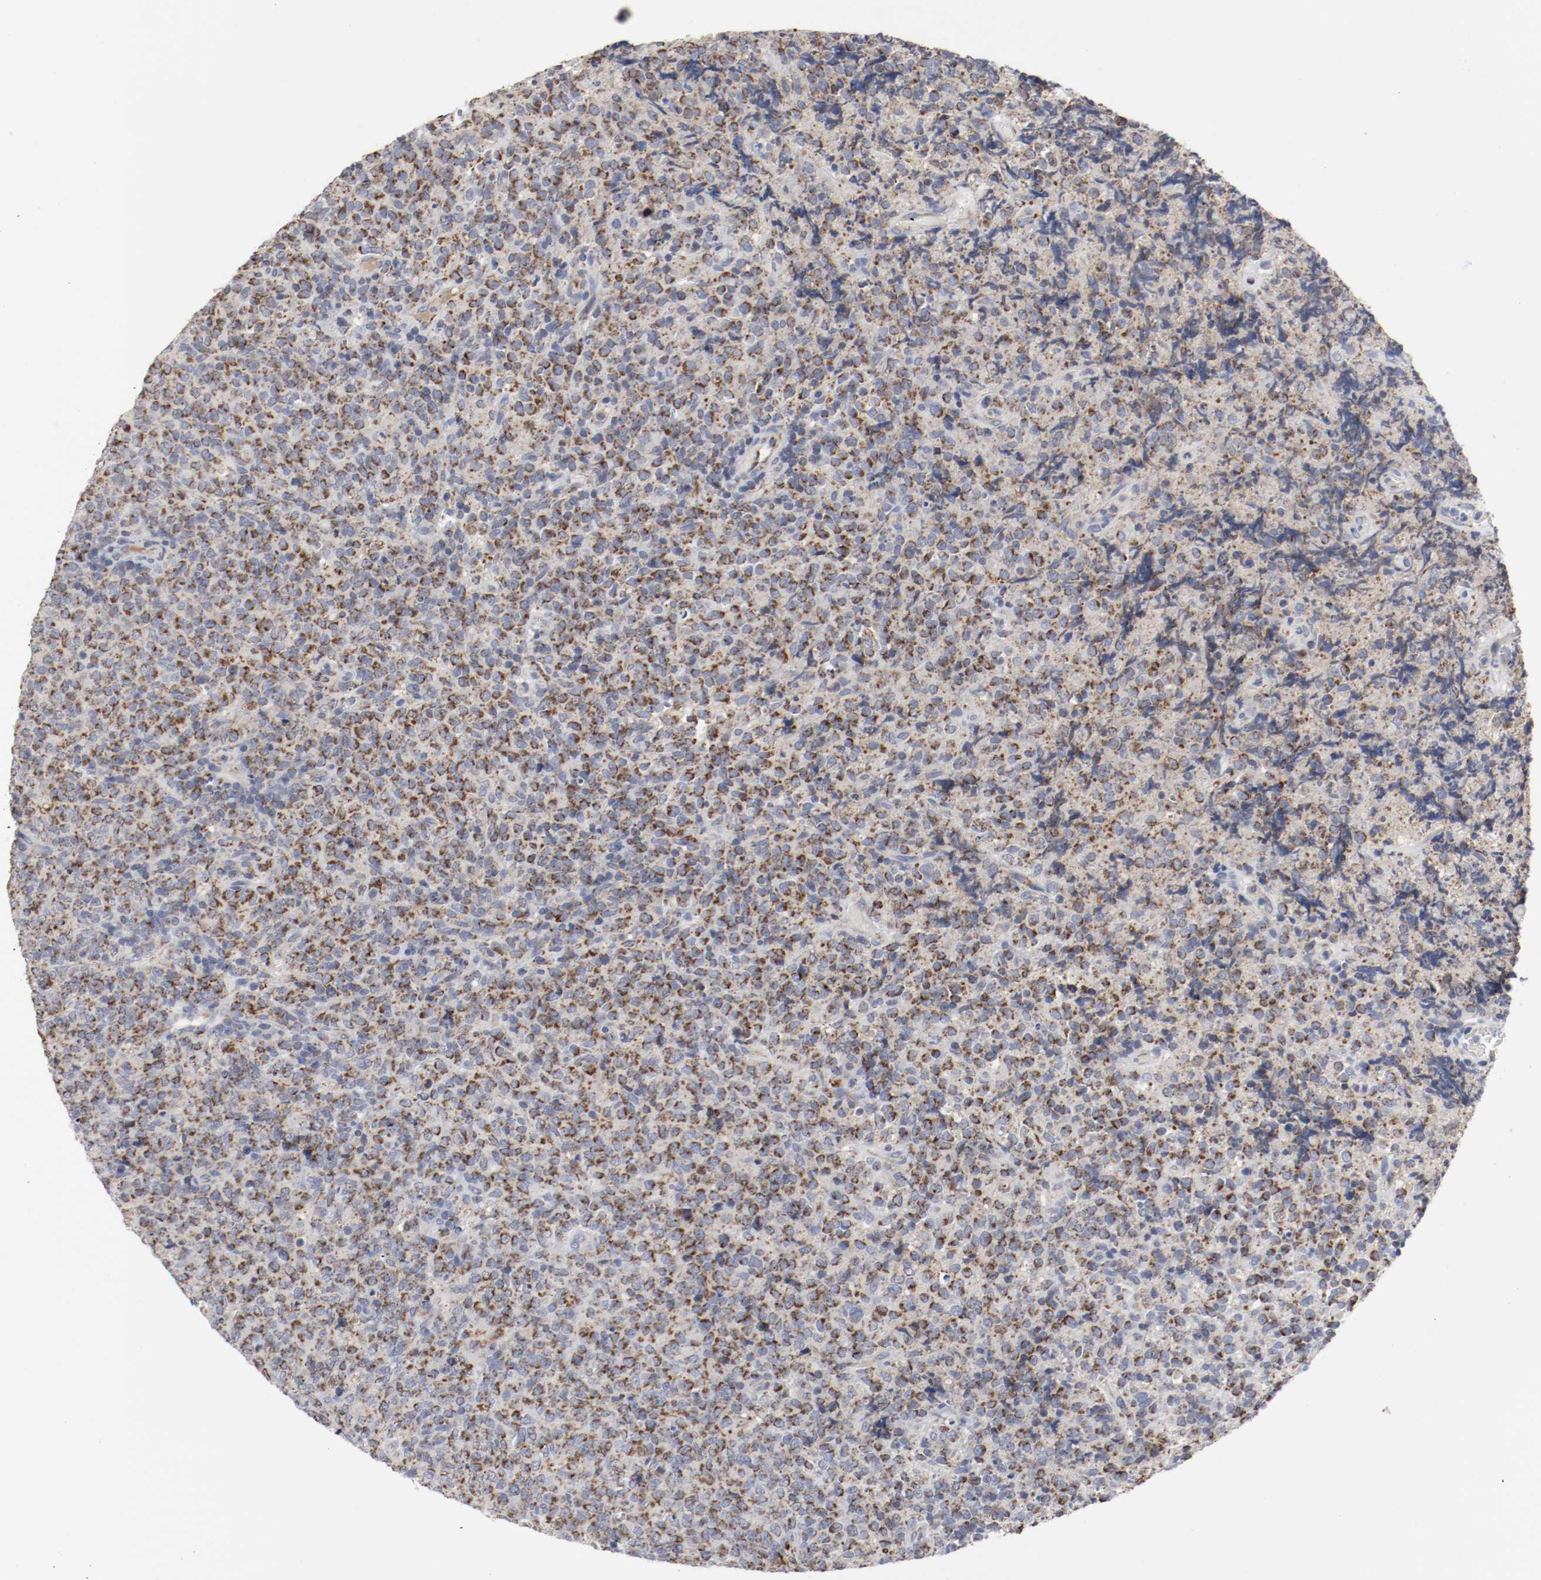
{"staining": {"intensity": "strong", "quantity": ">75%", "location": "cytoplasmic/membranous"}, "tissue": "lymphoma", "cell_type": "Tumor cells", "image_type": "cancer", "snomed": [{"axis": "morphology", "description": "Malignant lymphoma, non-Hodgkin's type, High grade"}, {"axis": "topography", "description": "Tonsil"}], "caption": "Immunohistochemical staining of human high-grade malignant lymphoma, non-Hodgkin's type exhibits high levels of strong cytoplasmic/membranous positivity in about >75% of tumor cells.", "gene": "AFG3L2", "patient": {"sex": "female", "age": 36}}